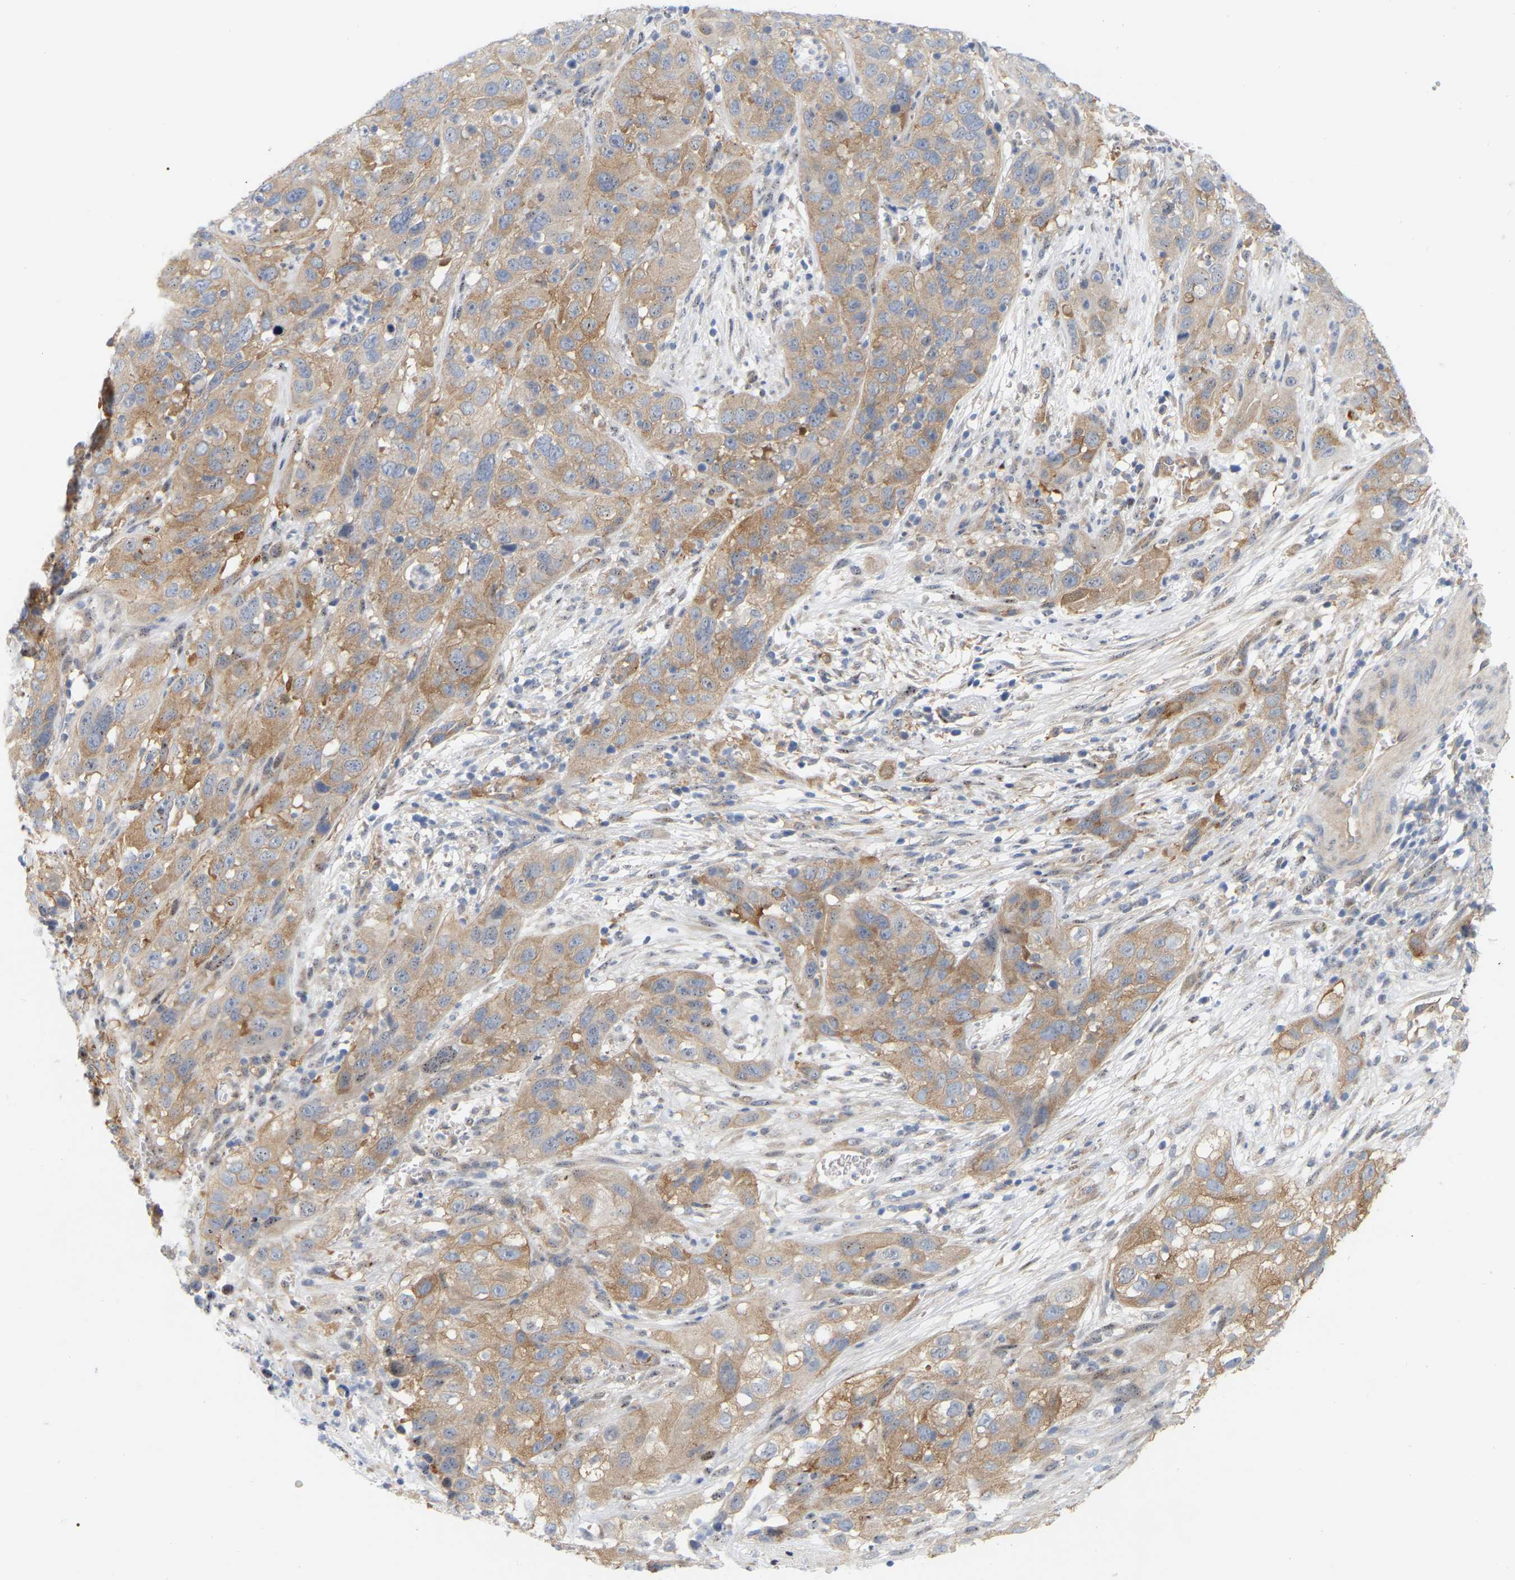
{"staining": {"intensity": "moderate", "quantity": ">75%", "location": "cytoplasmic/membranous"}, "tissue": "cervical cancer", "cell_type": "Tumor cells", "image_type": "cancer", "snomed": [{"axis": "morphology", "description": "Squamous cell carcinoma, NOS"}, {"axis": "topography", "description": "Cervix"}], "caption": "Moderate cytoplasmic/membranous expression for a protein is present in approximately >75% of tumor cells of cervical squamous cell carcinoma using IHC.", "gene": "RAPH1", "patient": {"sex": "female", "age": 32}}